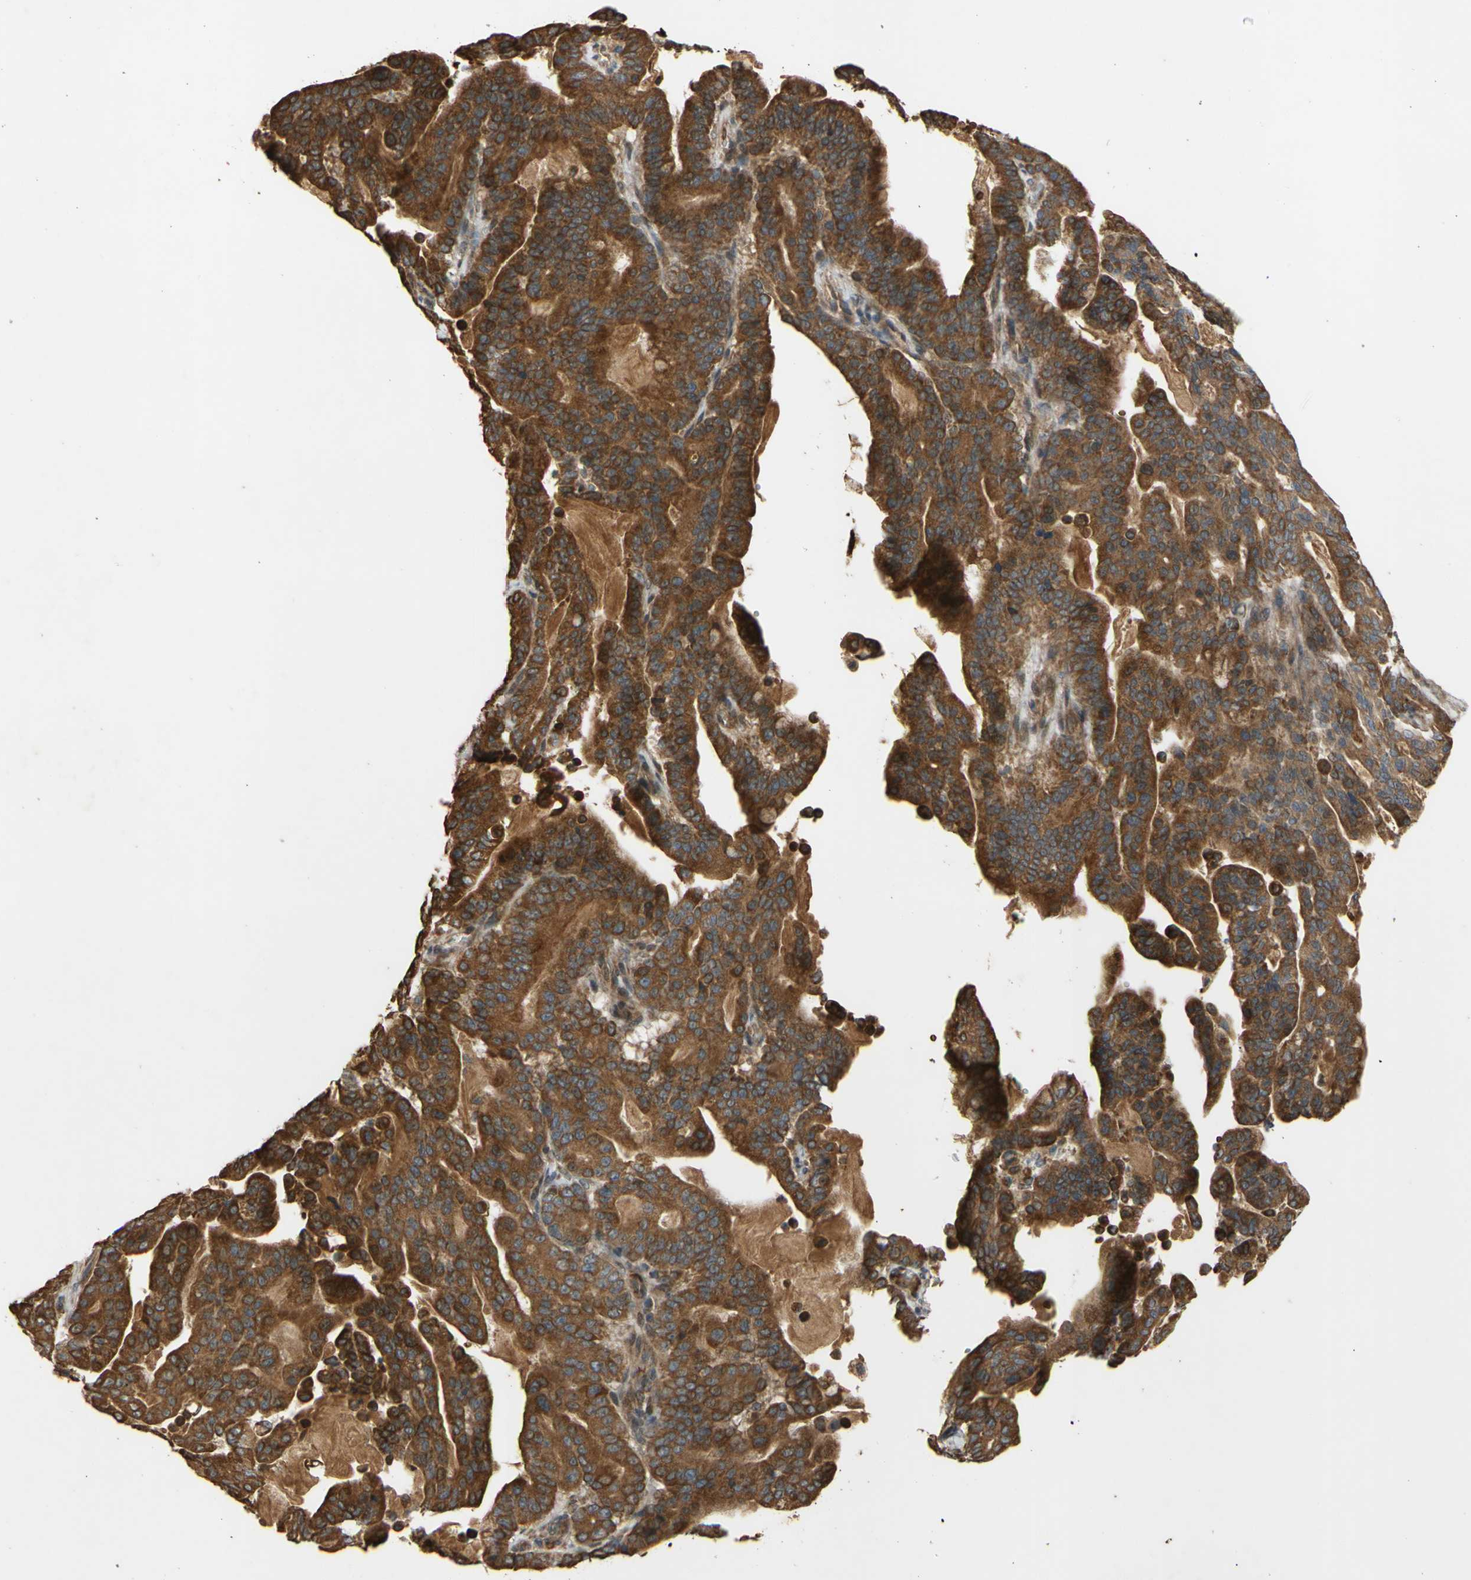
{"staining": {"intensity": "moderate", "quantity": ">75%", "location": "cytoplasmic/membranous"}, "tissue": "pancreatic cancer", "cell_type": "Tumor cells", "image_type": "cancer", "snomed": [{"axis": "morphology", "description": "Adenocarcinoma, NOS"}, {"axis": "topography", "description": "Pancreas"}], "caption": "Moderate cytoplasmic/membranous expression is seen in about >75% of tumor cells in pancreatic cancer (adenocarcinoma).", "gene": "PKN1", "patient": {"sex": "male", "age": 63}}